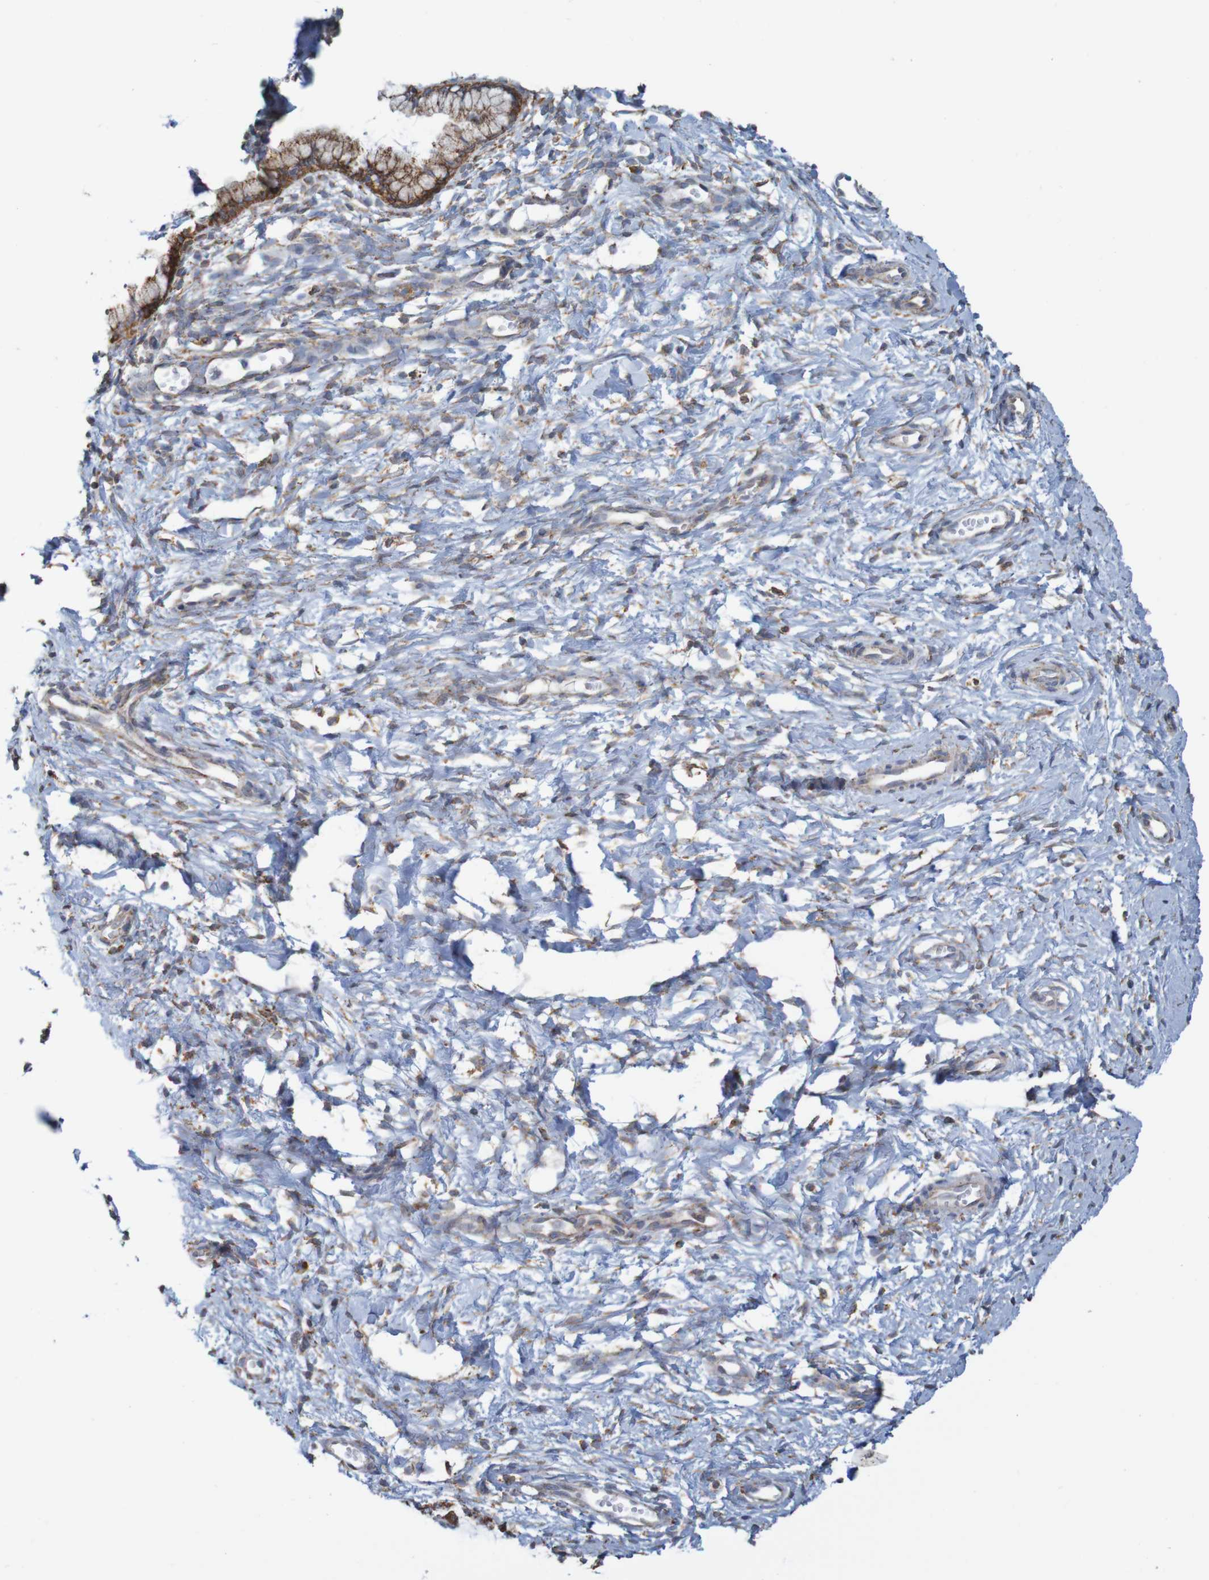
{"staining": {"intensity": "strong", "quantity": ">75%", "location": "cytoplasmic/membranous"}, "tissue": "cervix", "cell_type": "Glandular cells", "image_type": "normal", "snomed": [{"axis": "morphology", "description": "Normal tissue, NOS"}, {"axis": "topography", "description": "Cervix"}], "caption": "Cervix was stained to show a protein in brown. There is high levels of strong cytoplasmic/membranous positivity in approximately >75% of glandular cells. Immunohistochemistry (ihc) stains the protein in brown and the nuclei are stained blue.", "gene": "PDIA3", "patient": {"sex": "female", "age": 65}}